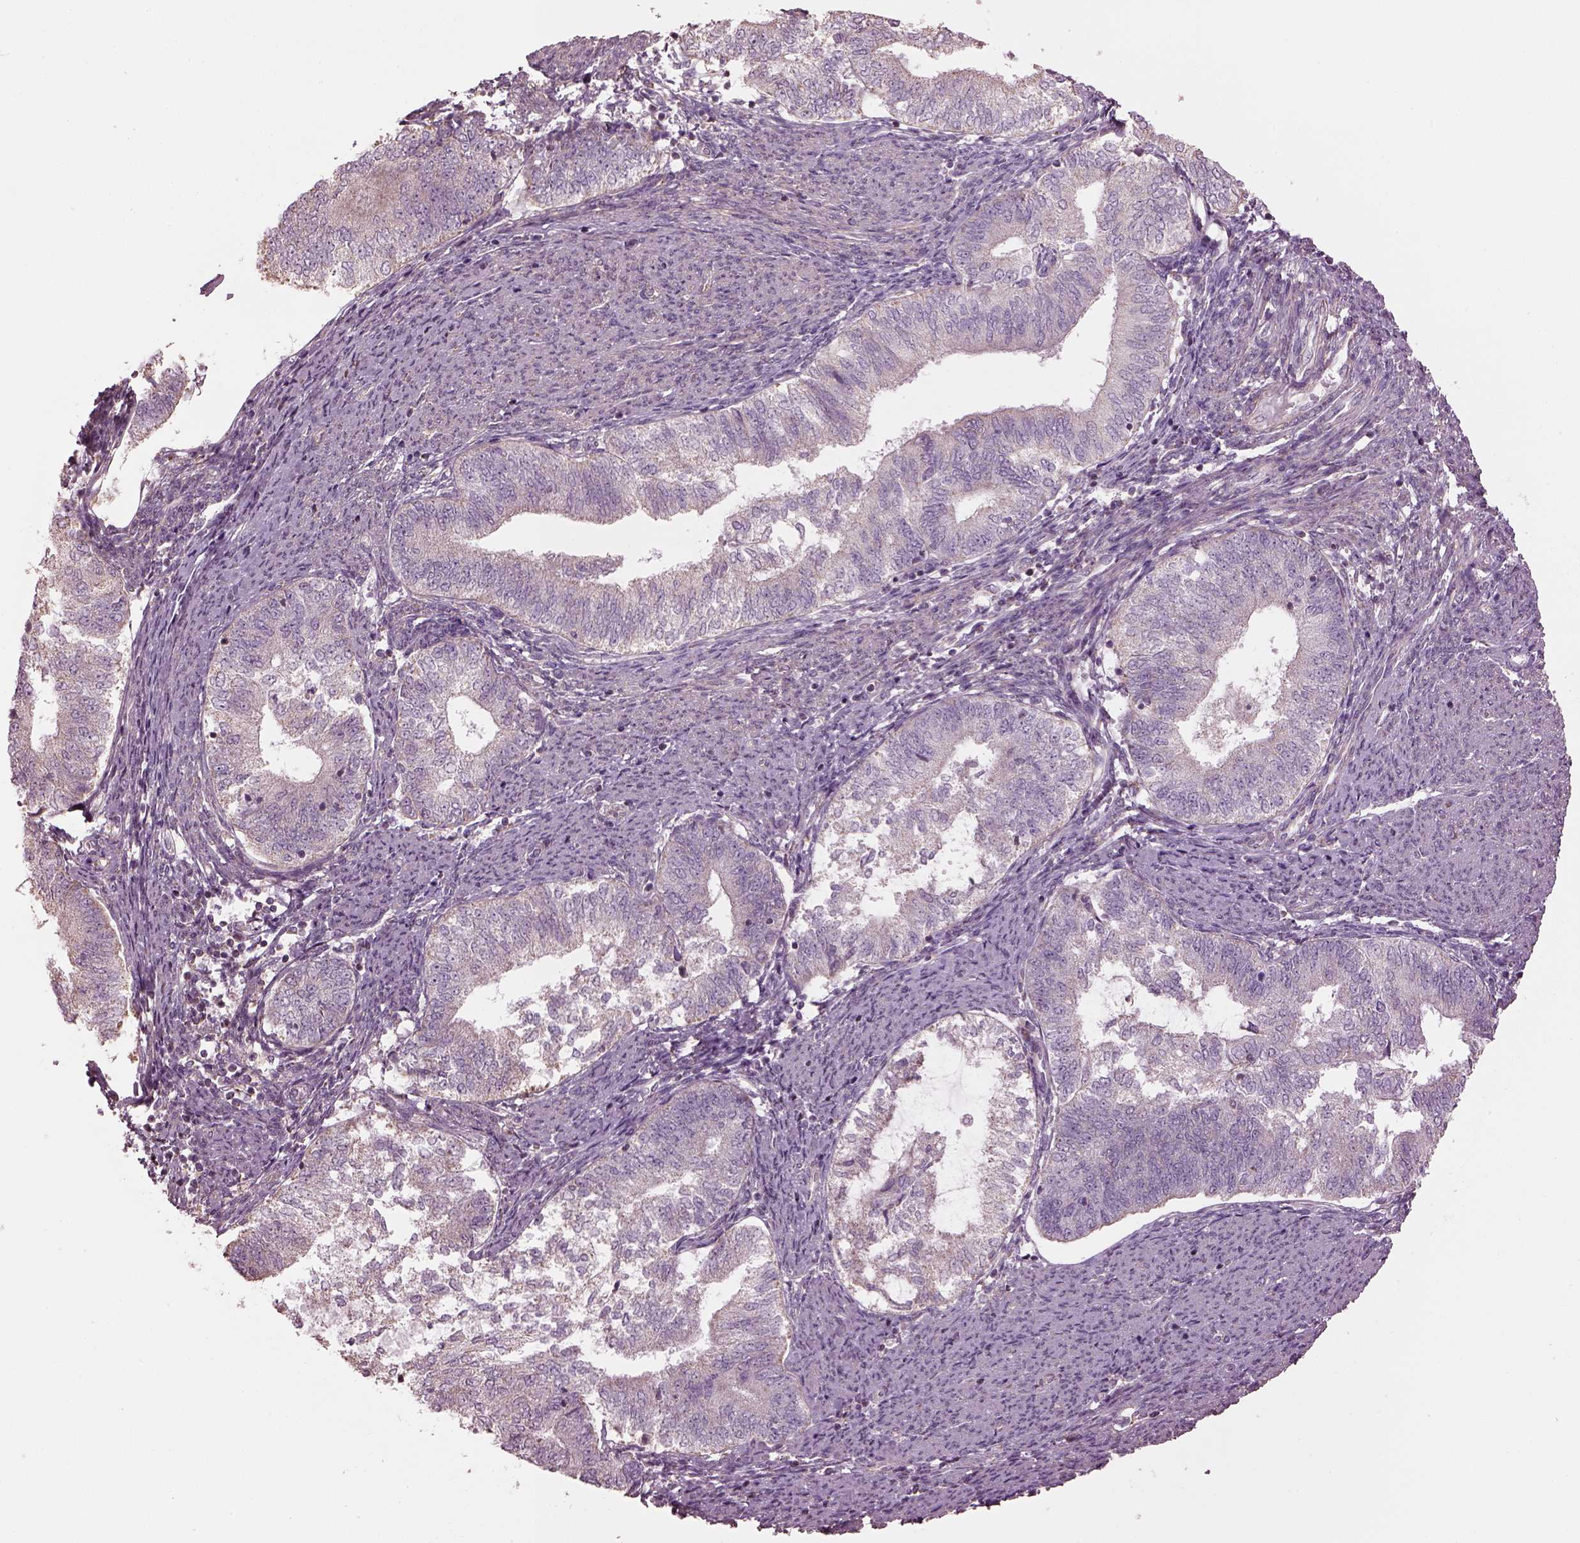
{"staining": {"intensity": "negative", "quantity": "none", "location": "none"}, "tissue": "endometrial cancer", "cell_type": "Tumor cells", "image_type": "cancer", "snomed": [{"axis": "morphology", "description": "Adenocarcinoma, NOS"}, {"axis": "topography", "description": "Endometrium"}], "caption": "IHC image of adenocarcinoma (endometrial) stained for a protein (brown), which displays no staining in tumor cells.", "gene": "SPATA7", "patient": {"sex": "female", "age": 65}}